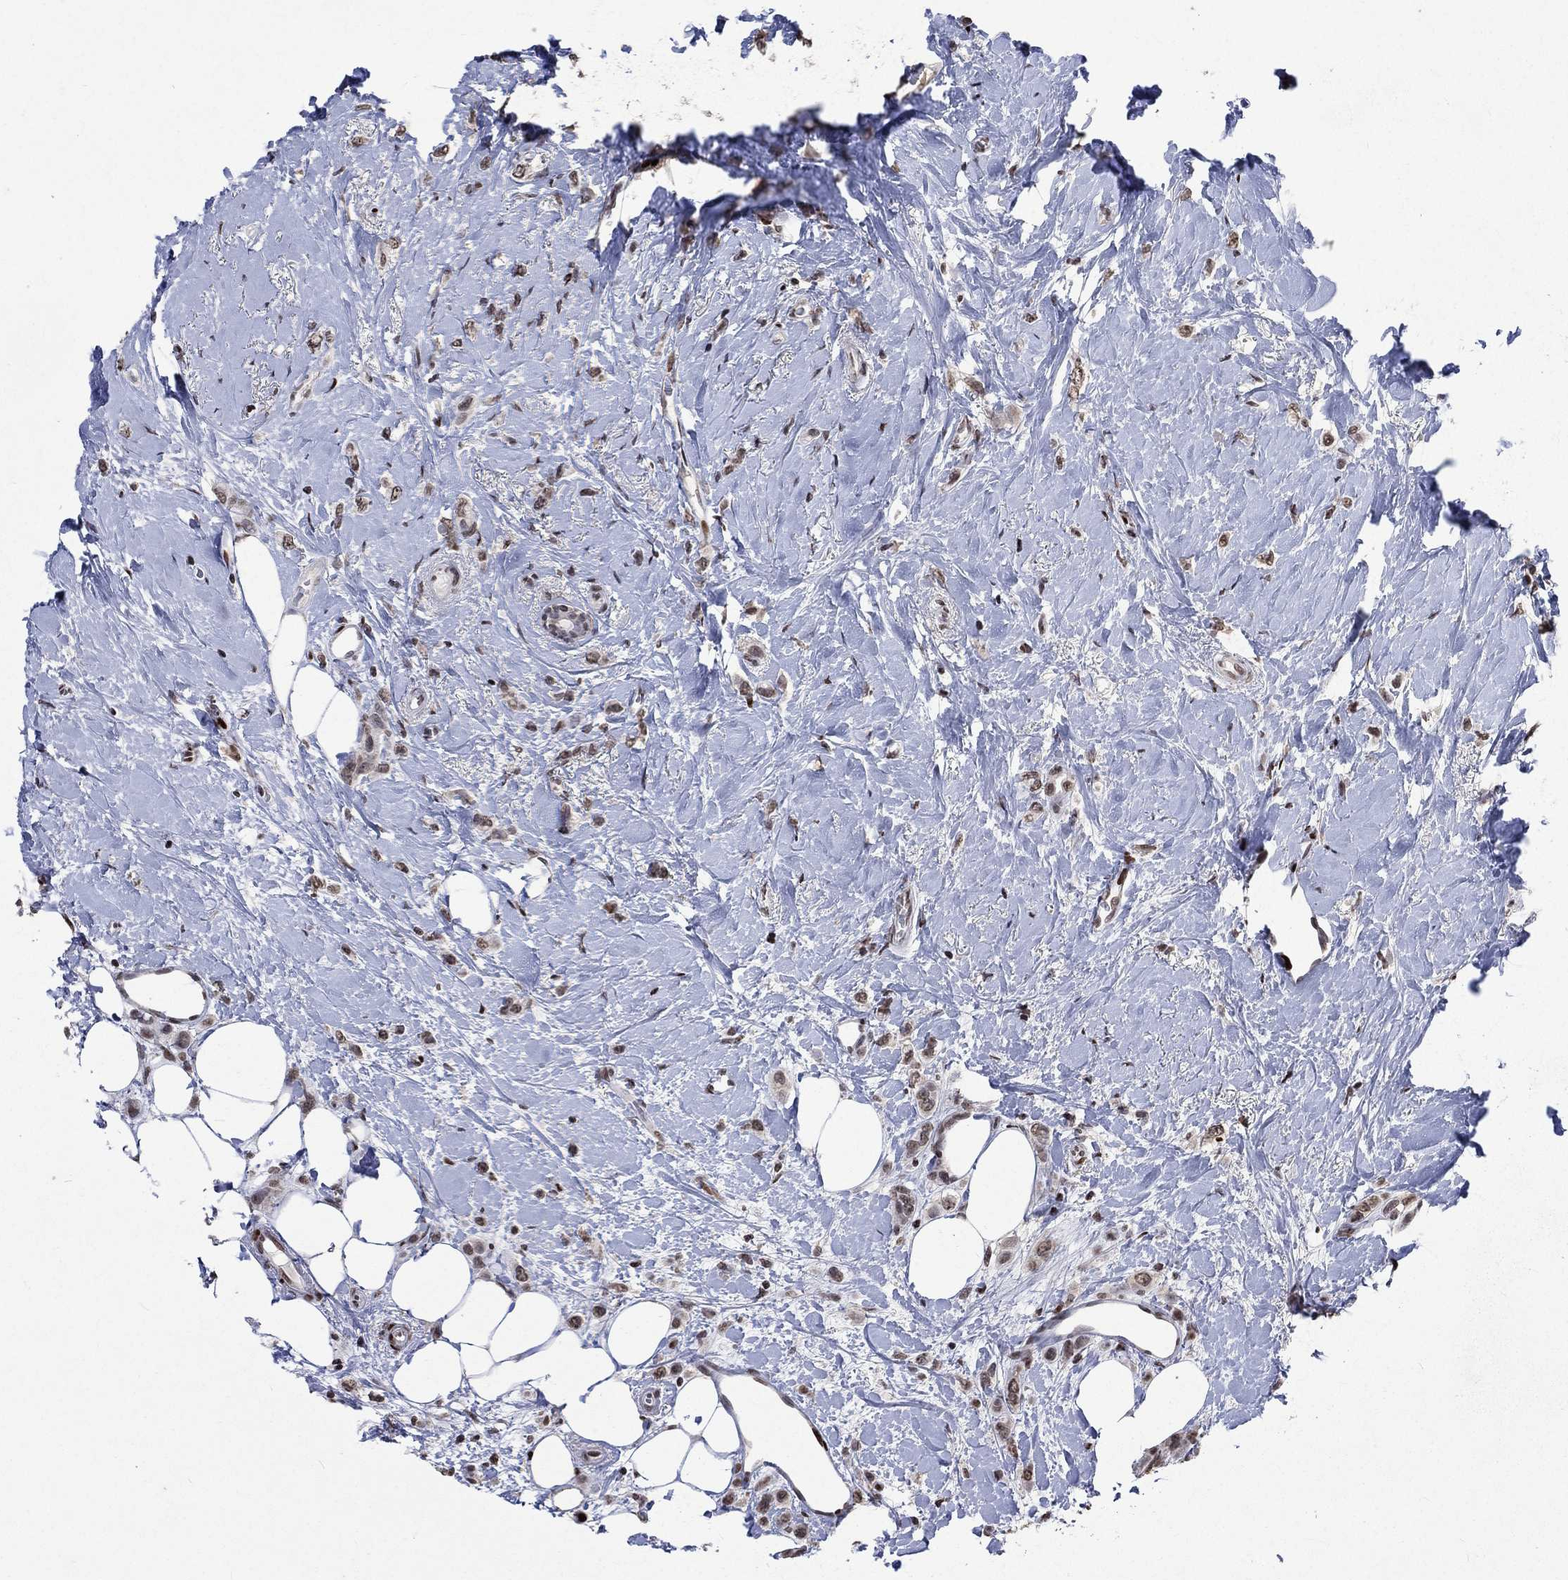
{"staining": {"intensity": "moderate", "quantity": "<25%", "location": "nuclear"}, "tissue": "breast cancer", "cell_type": "Tumor cells", "image_type": "cancer", "snomed": [{"axis": "morphology", "description": "Lobular carcinoma"}, {"axis": "topography", "description": "Breast"}], "caption": "High-magnification brightfield microscopy of breast cancer (lobular carcinoma) stained with DAB (brown) and counterstained with hematoxylin (blue). tumor cells exhibit moderate nuclear staining is appreciated in about<25% of cells.", "gene": "SRSF3", "patient": {"sex": "female", "age": 66}}